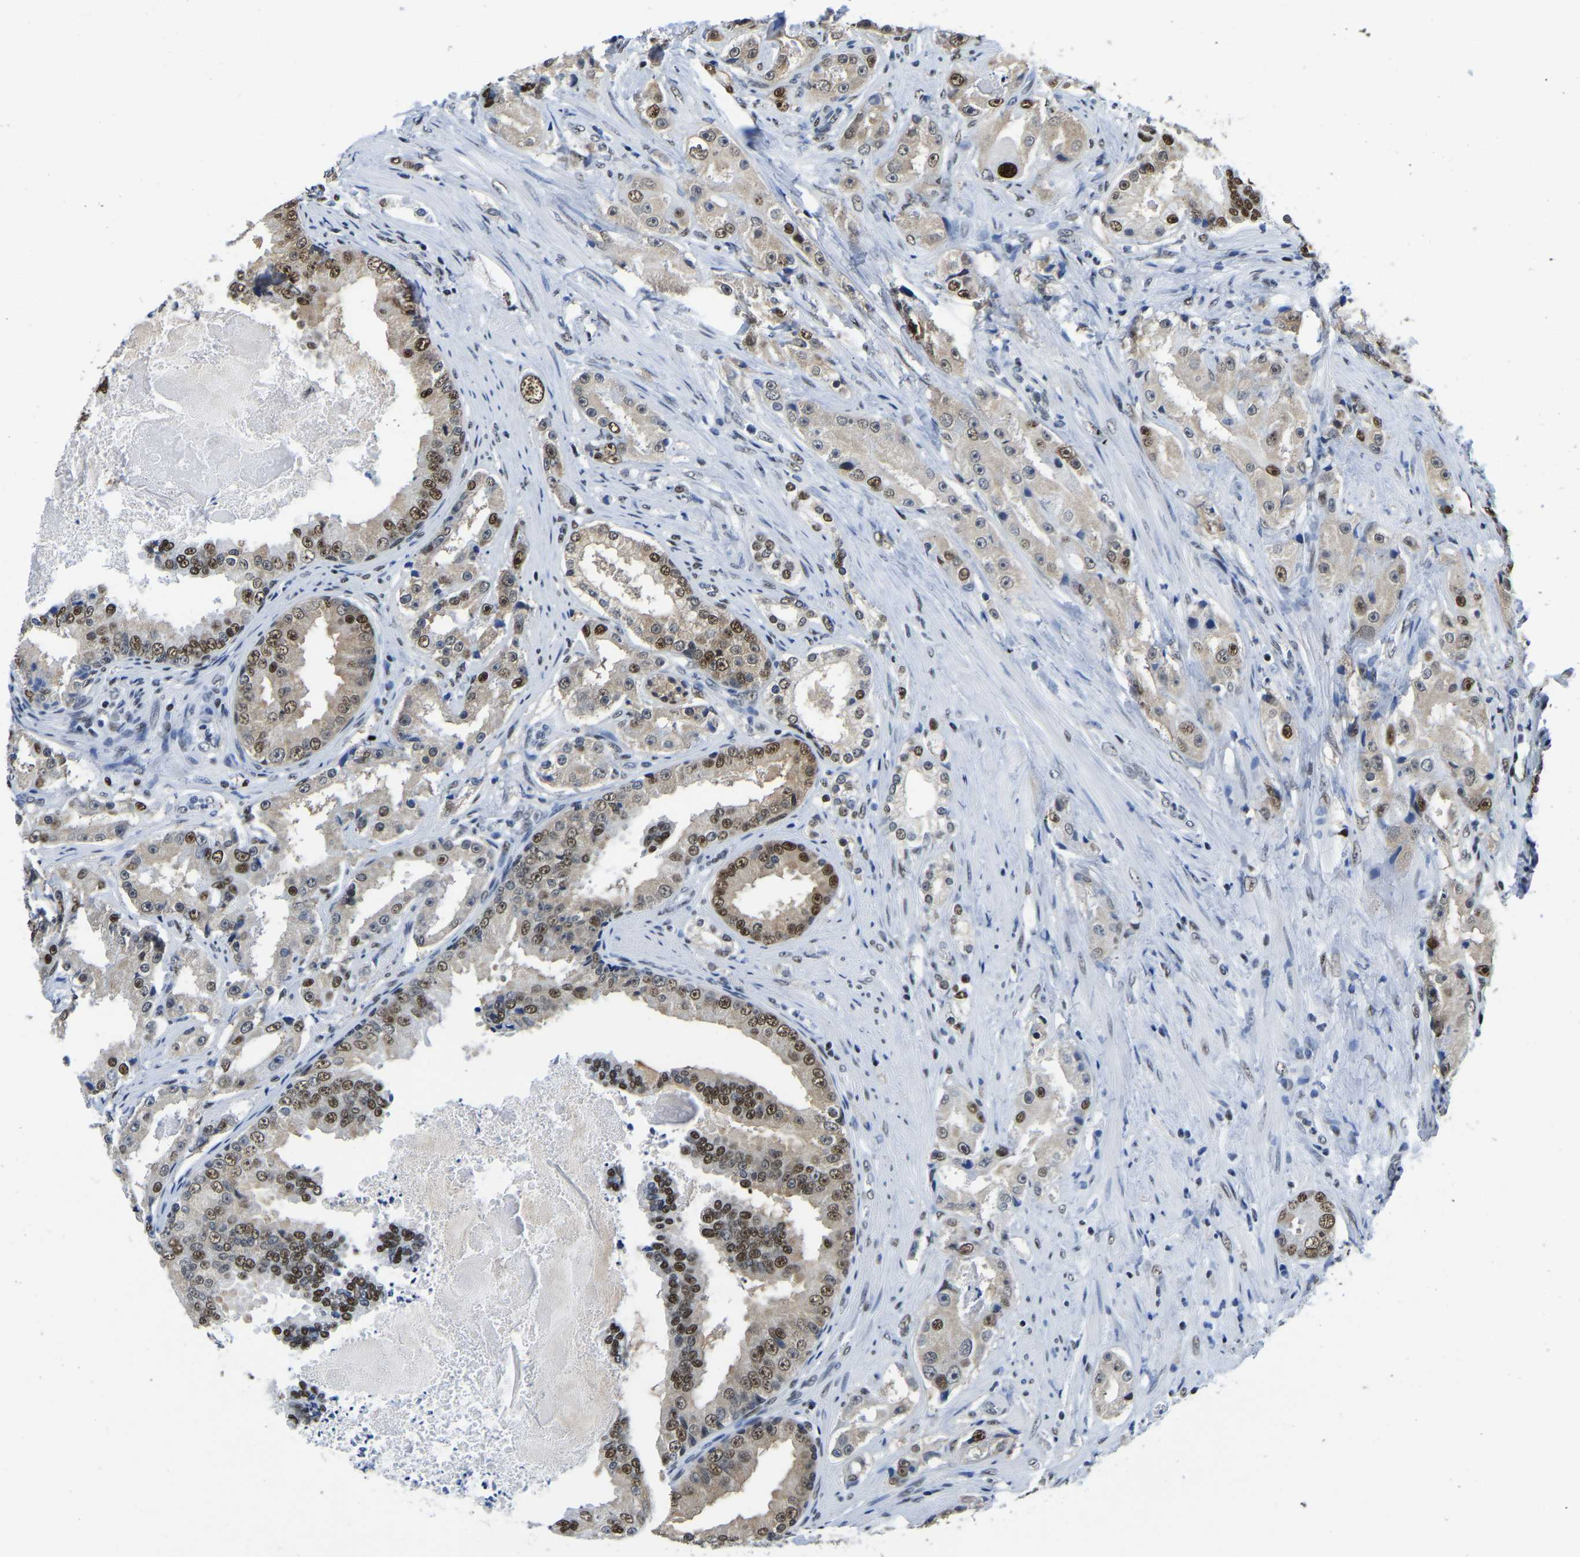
{"staining": {"intensity": "moderate", "quantity": "25%-75%", "location": "nuclear"}, "tissue": "prostate cancer", "cell_type": "Tumor cells", "image_type": "cancer", "snomed": [{"axis": "morphology", "description": "Adenocarcinoma, High grade"}, {"axis": "topography", "description": "Prostate"}], "caption": "DAB immunohistochemical staining of human prostate adenocarcinoma (high-grade) displays moderate nuclear protein positivity in approximately 25%-75% of tumor cells. Using DAB (3,3'-diaminobenzidine) (brown) and hematoxylin (blue) stains, captured at high magnification using brightfield microscopy.", "gene": "UBA1", "patient": {"sex": "male", "age": 73}}